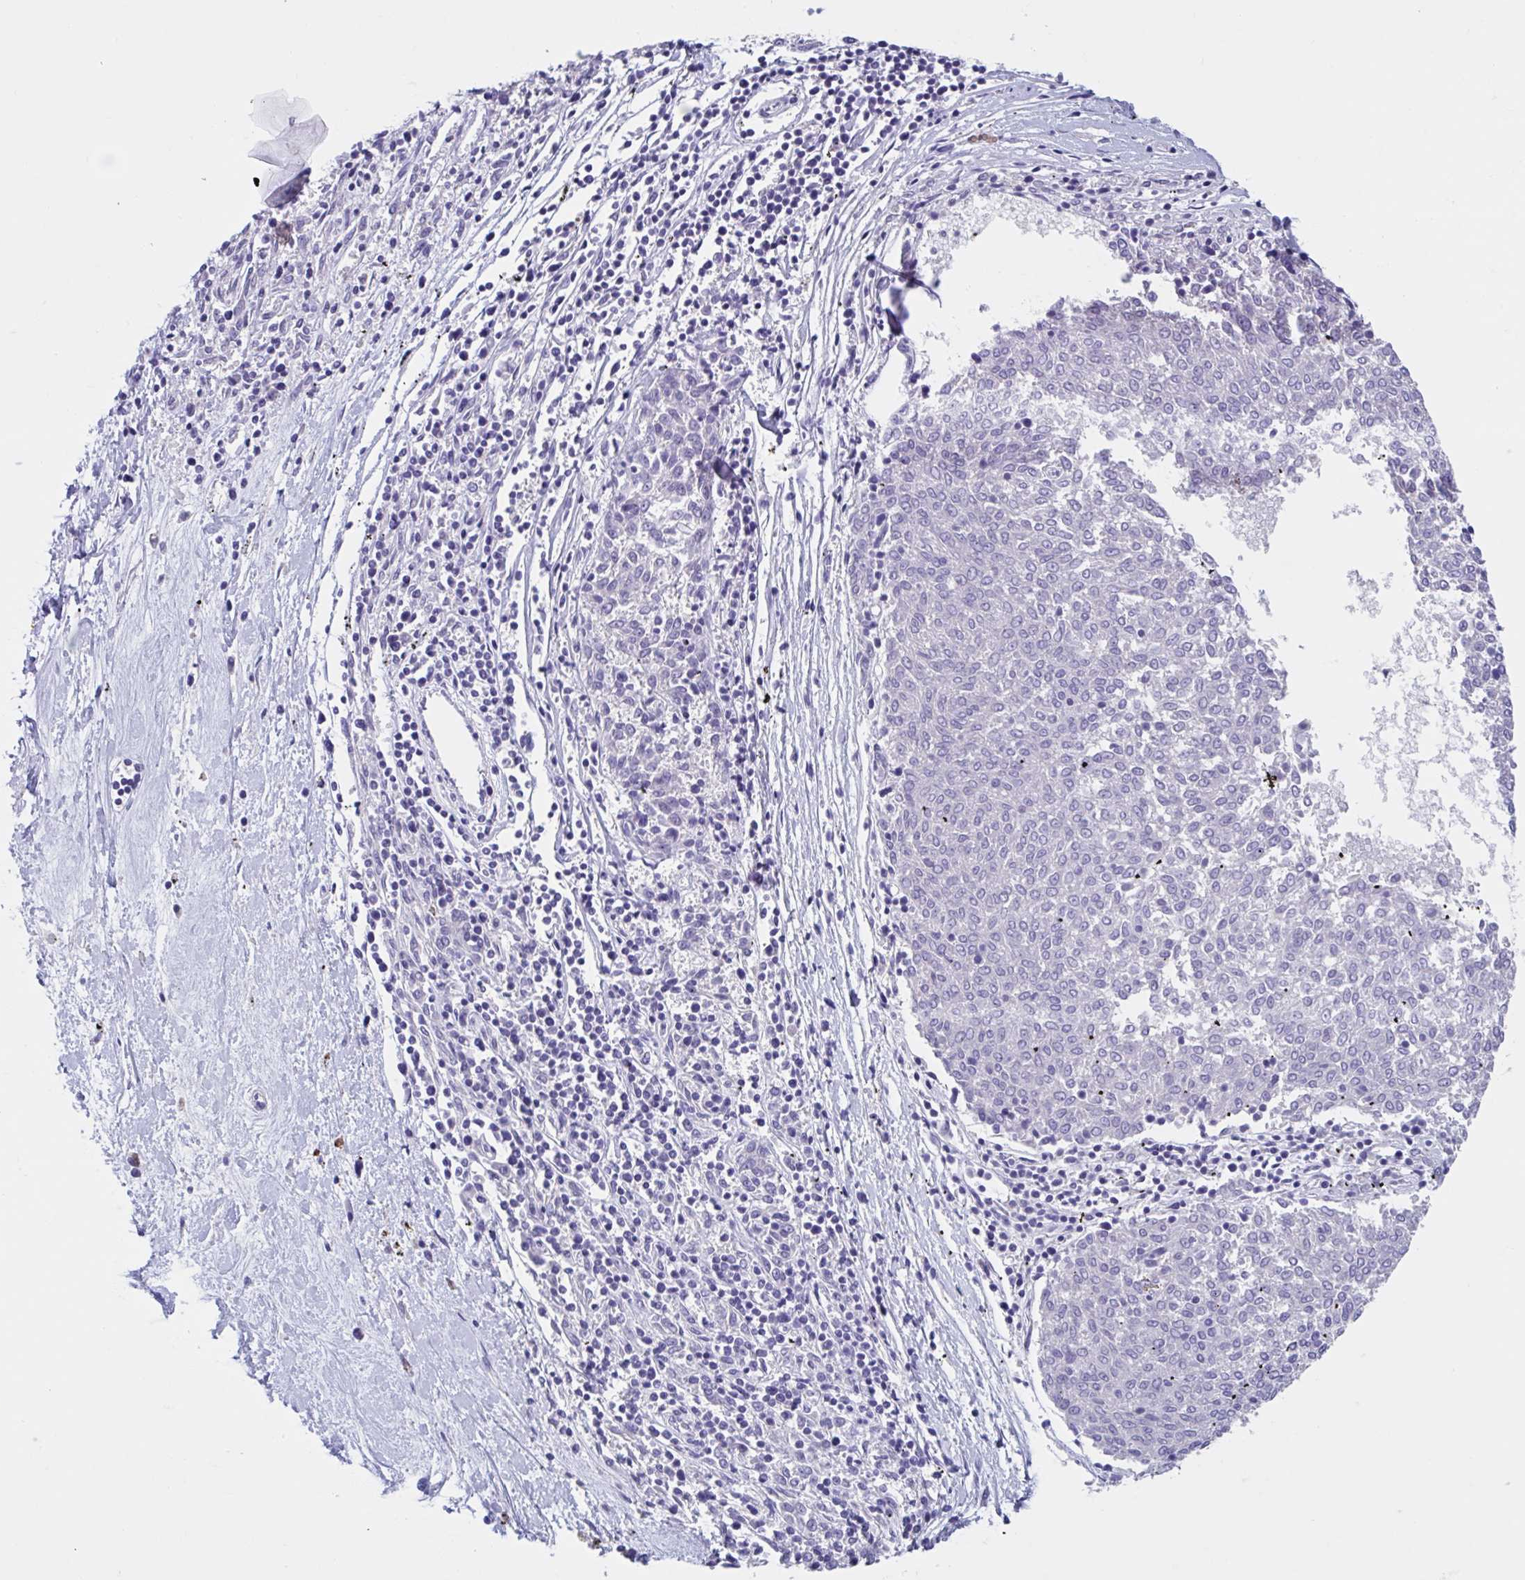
{"staining": {"intensity": "negative", "quantity": "none", "location": "none"}, "tissue": "melanoma", "cell_type": "Tumor cells", "image_type": "cancer", "snomed": [{"axis": "morphology", "description": "Malignant melanoma, NOS"}, {"axis": "topography", "description": "Skin"}], "caption": "IHC of human melanoma demonstrates no staining in tumor cells. (Stains: DAB (3,3'-diaminobenzidine) IHC with hematoxylin counter stain, Microscopy: brightfield microscopy at high magnification).", "gene": "GPR162", "patient": {"sex": "female", "age": 72}}